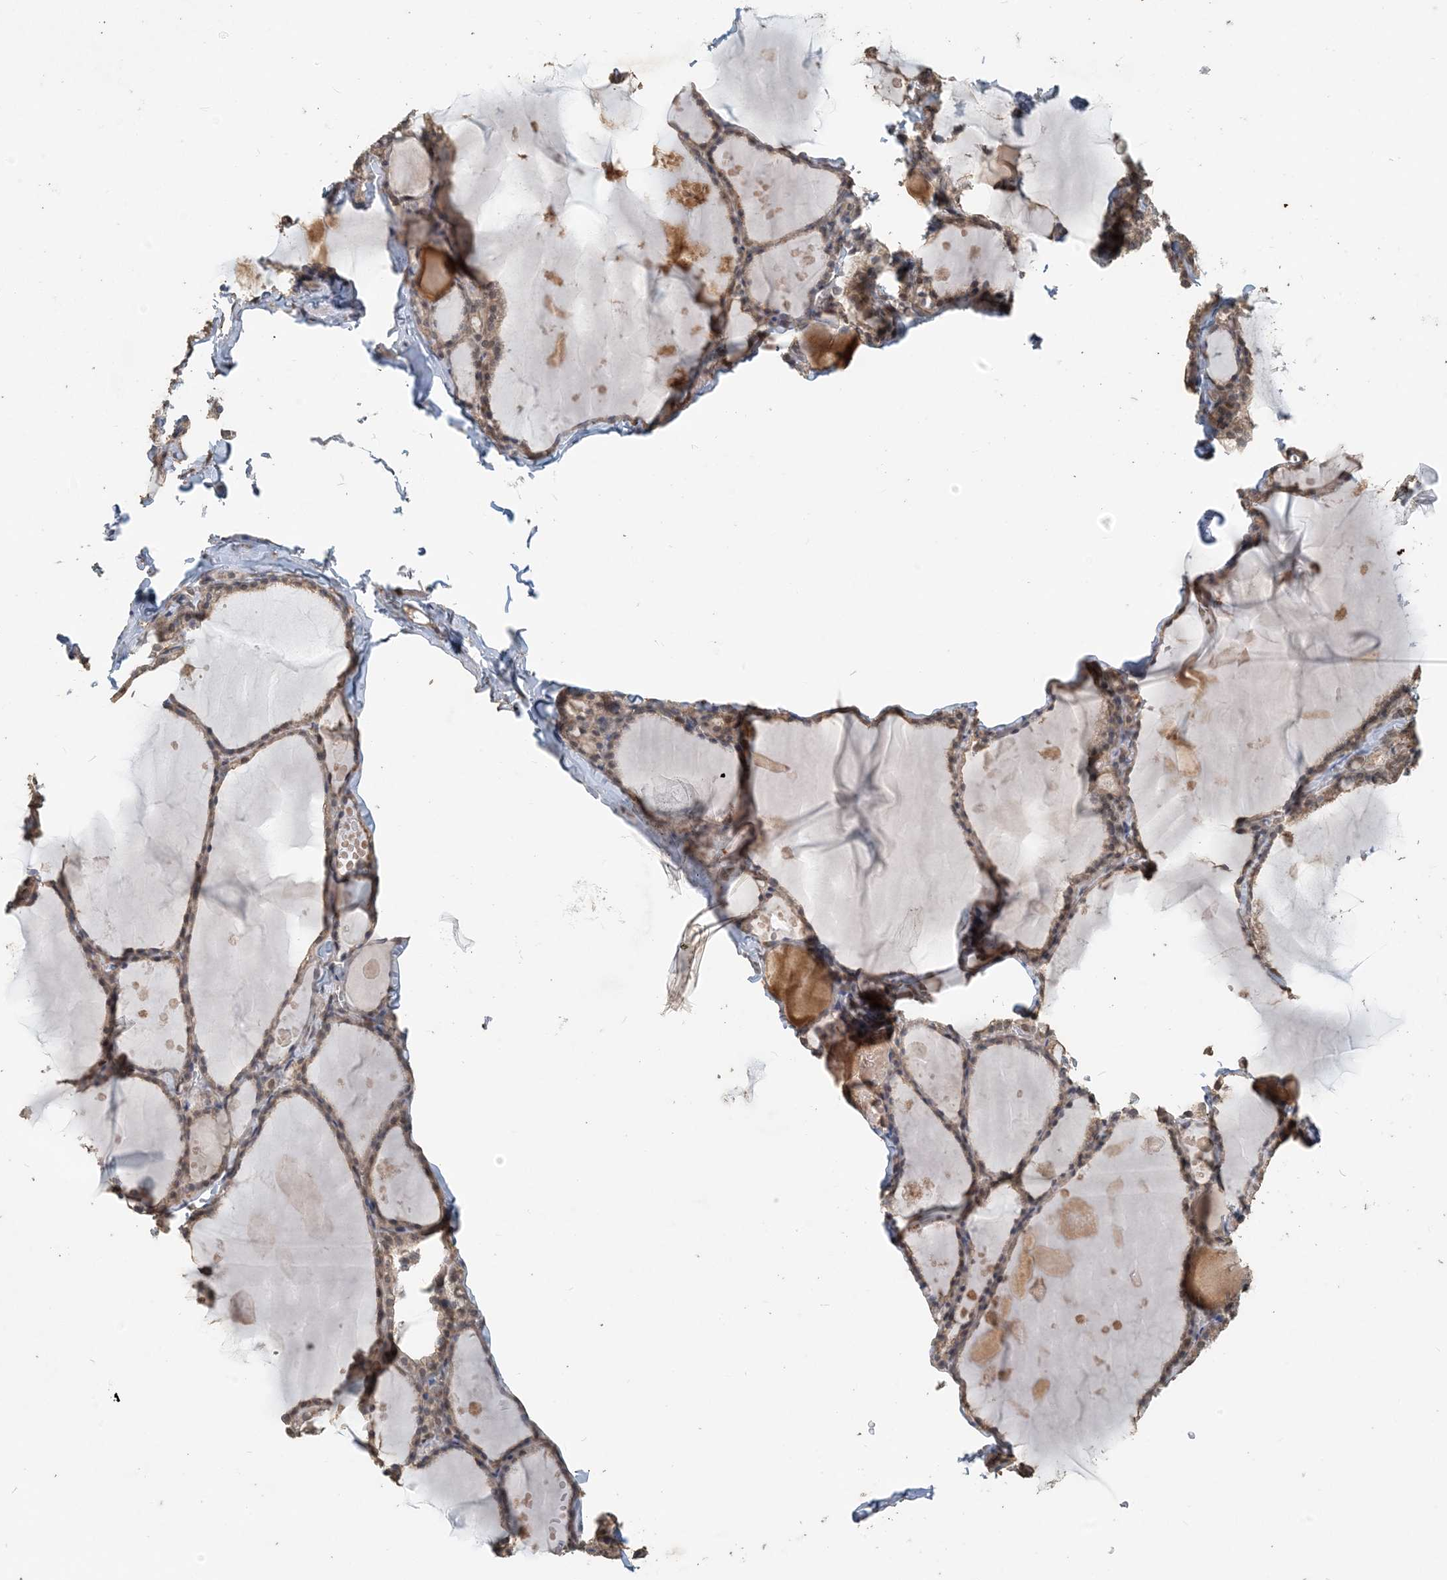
{"staining": {"intensity": "weak", "quantity": "25%-75%", "location": "cytoplasmic/membranous,nuclear"}, "tissue": "thyroid gland", "cell_type": "Glandular cells", "image_type": "normal", "snomed": [{"axis": "morphology", "description": "Normal tissue, NOS"}, {"axis": "topography", "description": "Thyroid gland"}], "caption": "Immunohistochemical staining of benign thyroid gland displays 25%-75% levels of weak cytoplasmic/membranous,nuclear protein staining in about 25%-75% of glandular cells.", "gene": "ZC3H12A", "patient": {"sex": "male", "age": 56}}